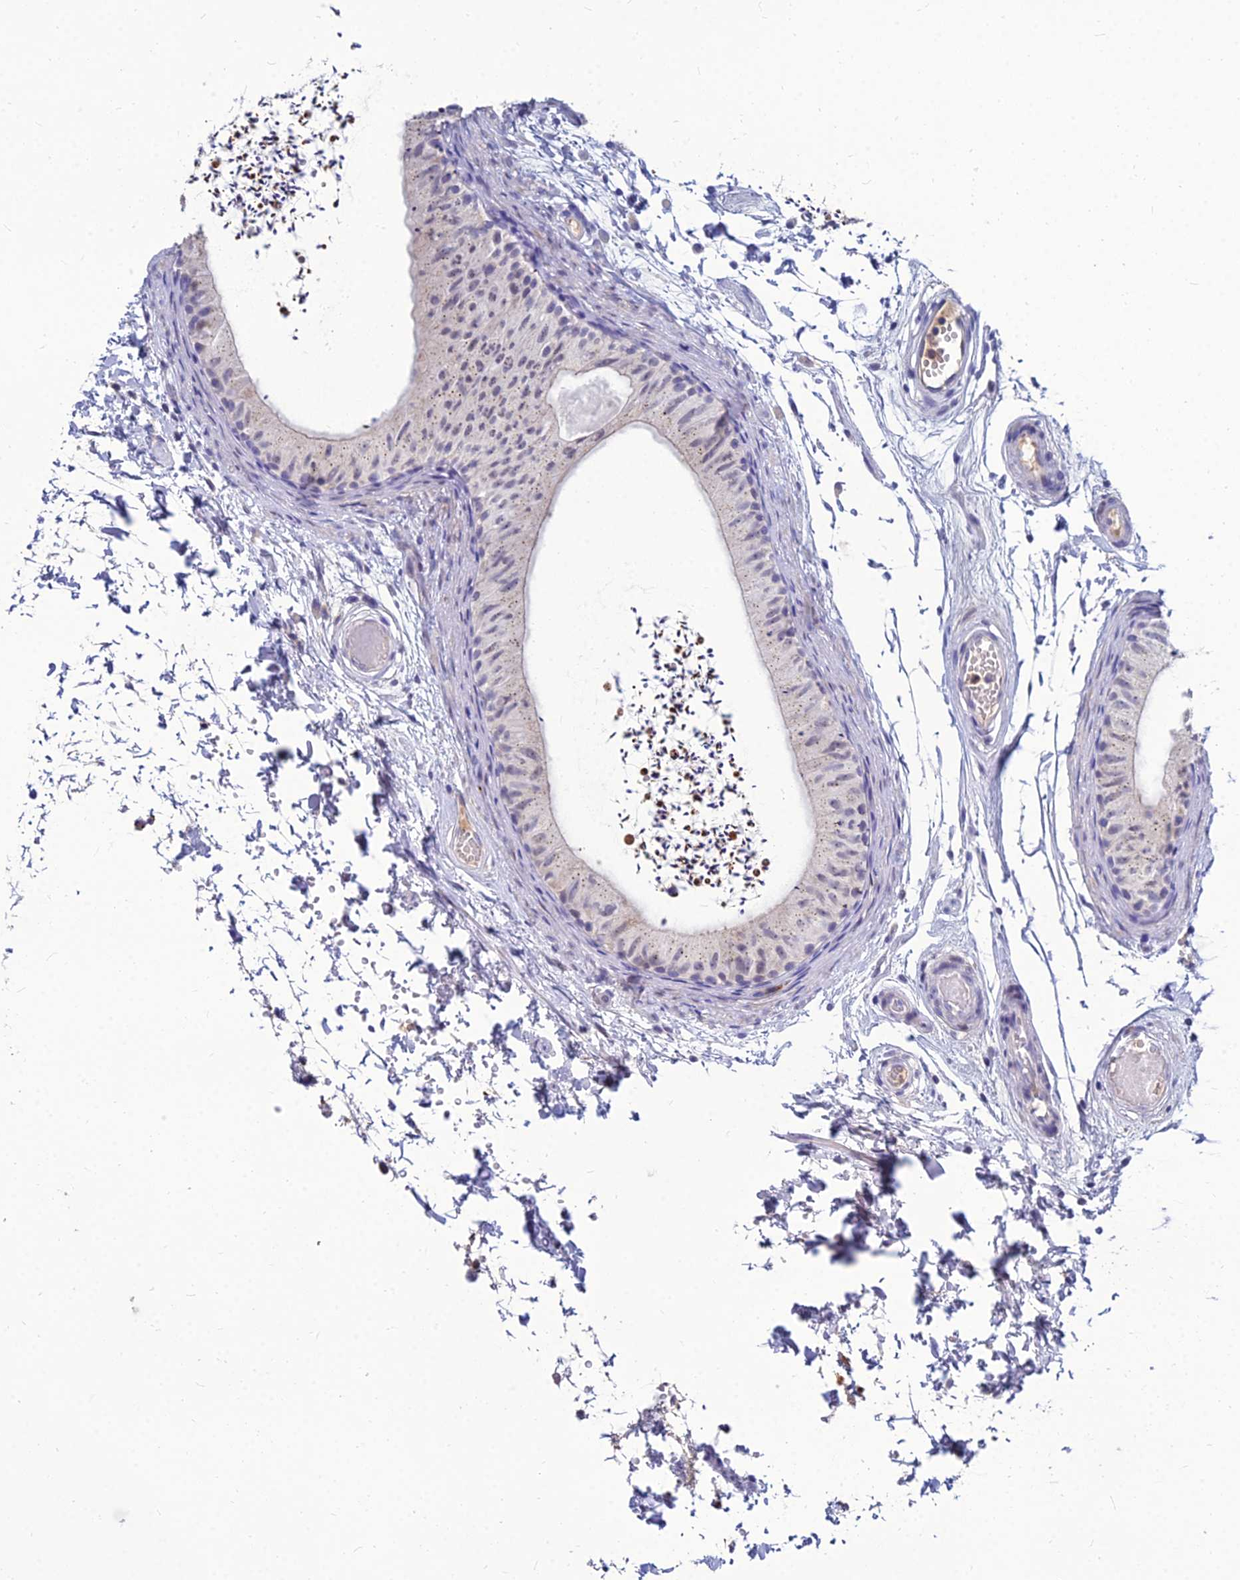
{"staining": {"intensity": "negative", "quantity": "none", "location": "none"}, "tissue": "epididymis", "cell_type": "Glandular cells", "image_type": "normal", "snomed": [{"axis": "morphology", "description": "Normal tissue, NOS"}, {"axis": "topography", "description": "Epididymis"}], "caption": "Glandular cells show no significant expression in normal epididymis. (DAB (3,3'-diaminobenzidine) immunohistochemistry (IHC) visualized using brightfield microscopy, high magnification).", "gene": "GOLGA6A", "patient": {"sex": "male", "age": 50}}